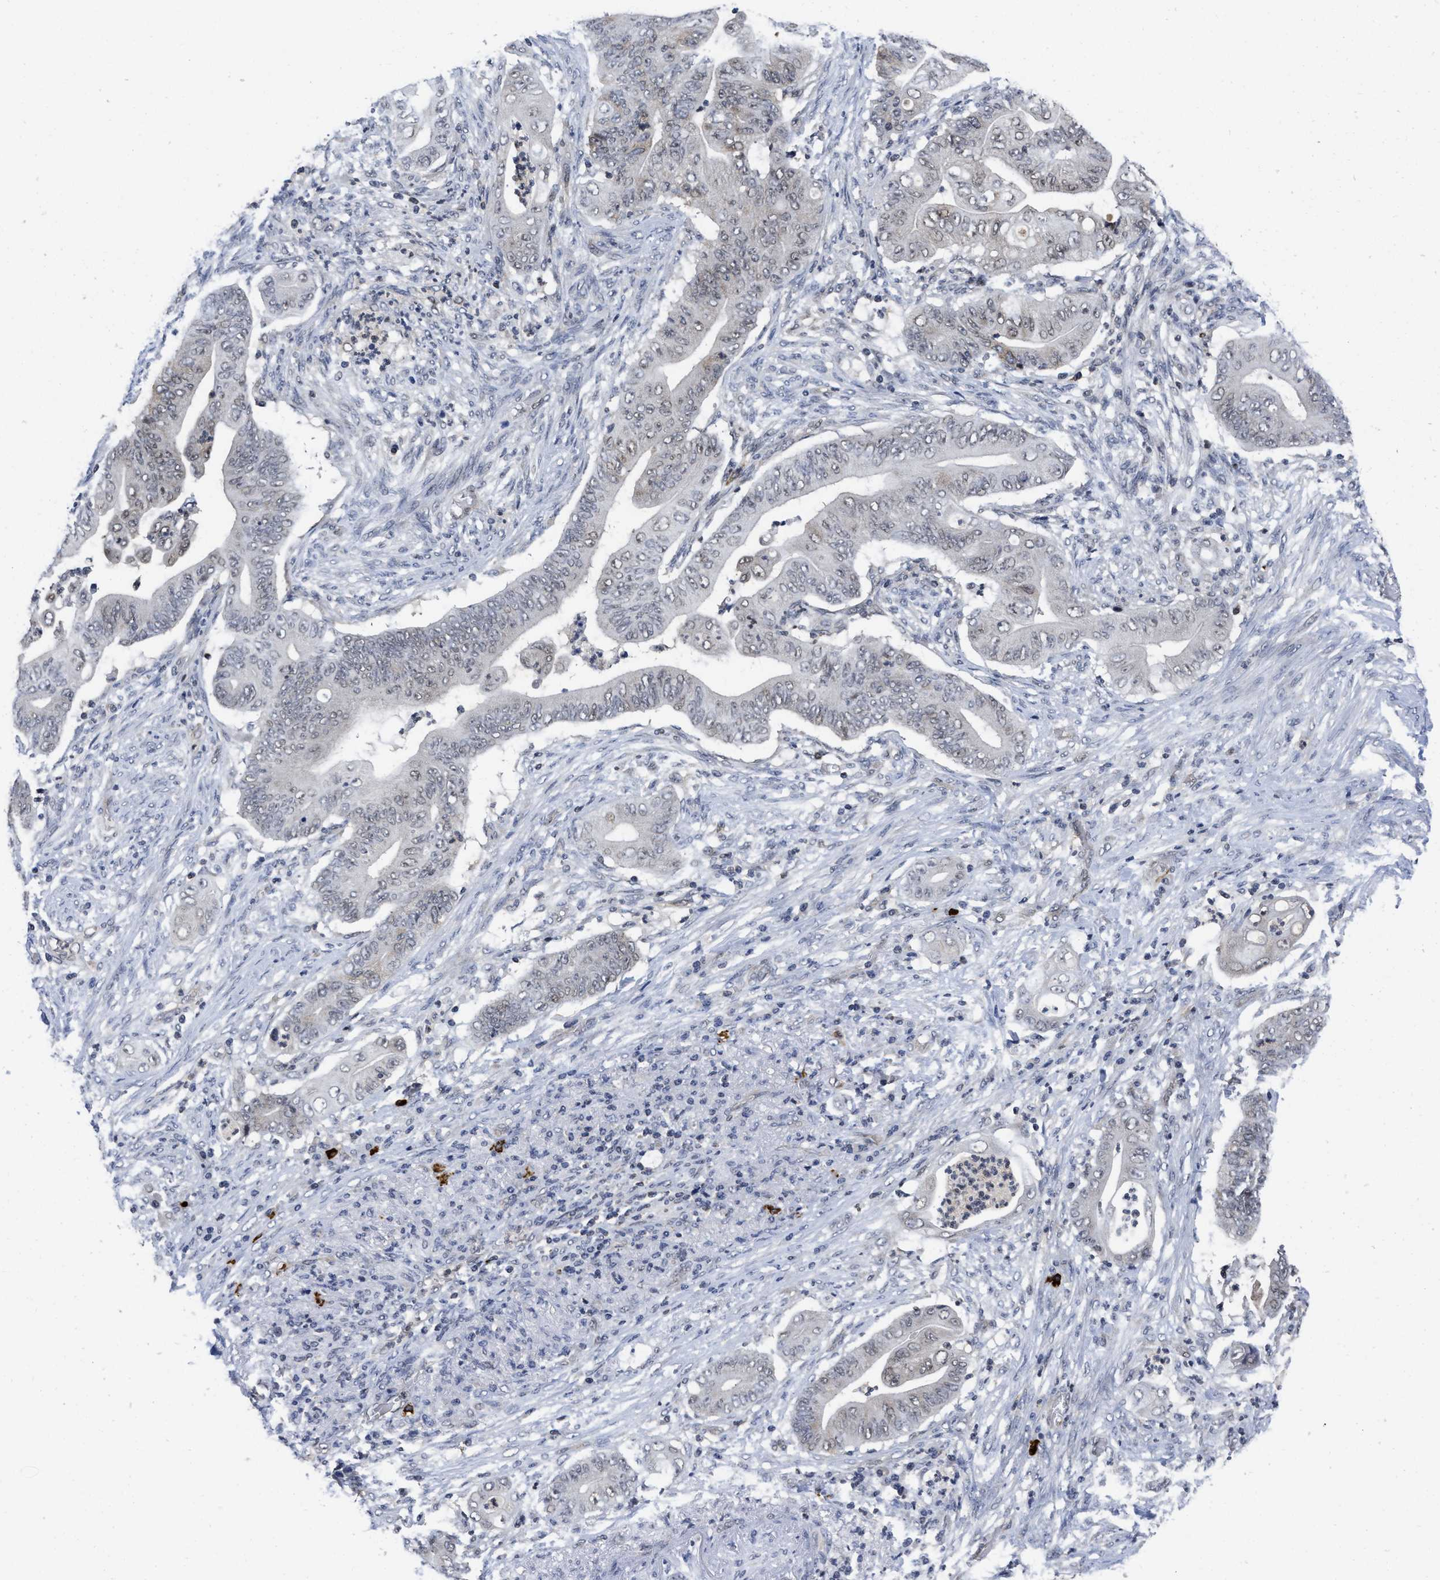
{"staining": {"intensity": "weak", "quantity": "<25%", "location": "nuclear"}, "tissue": "stomach cancer", "cell_type": "Tumor cells", "image_type": "cancer", "snomed": [{"axis": "morphology", "description": "Adenocarcinoma, NOS"}, {"axis": "topography", "description": "Stomach"}], "caption": "DAB immunohistochemical staining of stomach cancer displays no significant expression in tumor cells.", "gene": "HIF1A", "patient": {"sex": "female", "age": 73}}